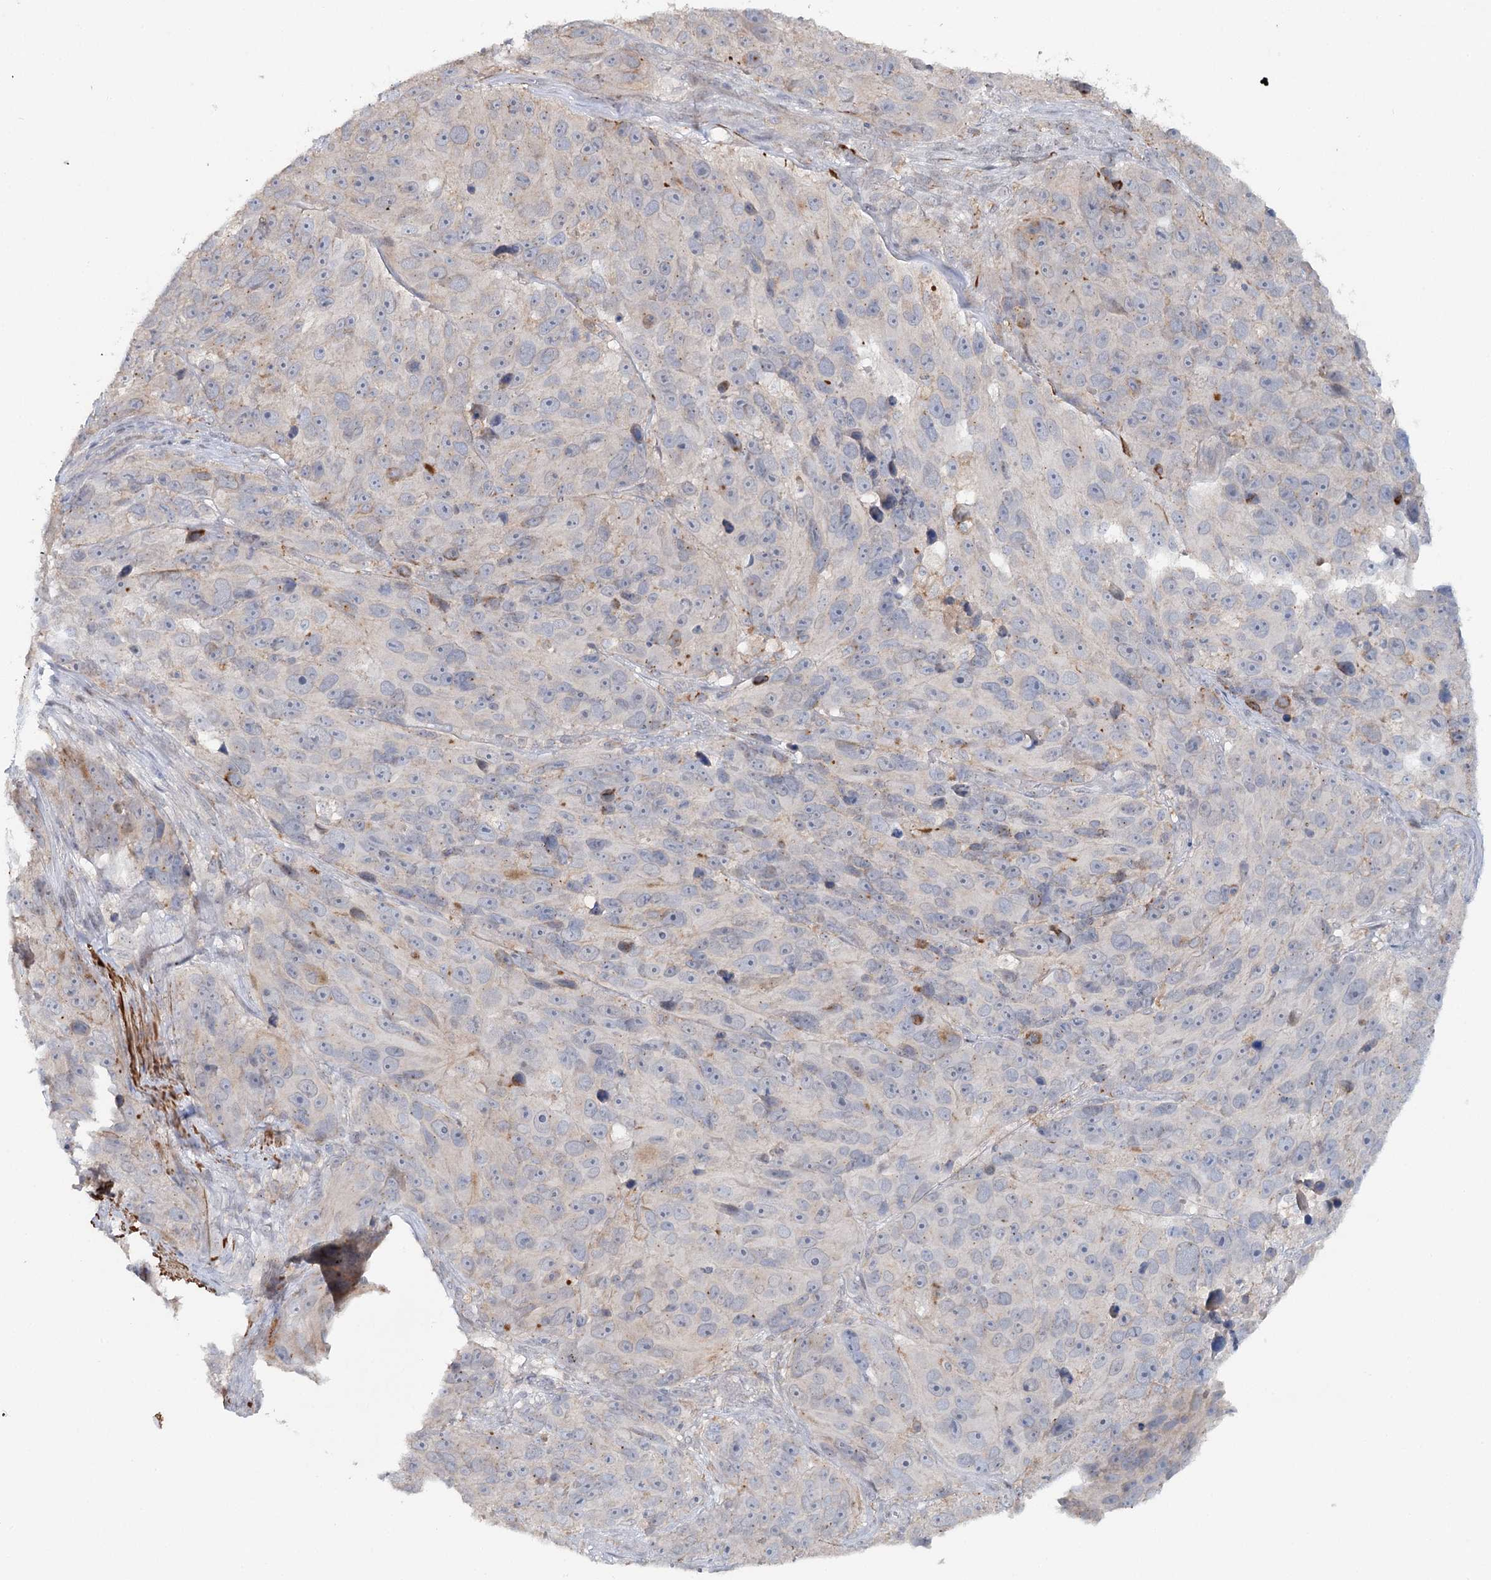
{"staining": {"intensity": "negative", "quantity": "none", "location": "none"}, "tissue": "melanoma", "cell_type": "Tumor cells", "image_type": "cancer", "snomed": [{"axis": "morphology", "description": "Malignant melanoma, NOS"}, {"axis": "topography", "description": "Skin"}], "caption": "High magnification brightfield microscopy of malignant melanoma stained with DAB (brown) and counterstained with hematoxylin (blue): tumor cells show no significant expression.", "gene": "ALDH3B1", "patient": {"sex": "male", "age": 84}}